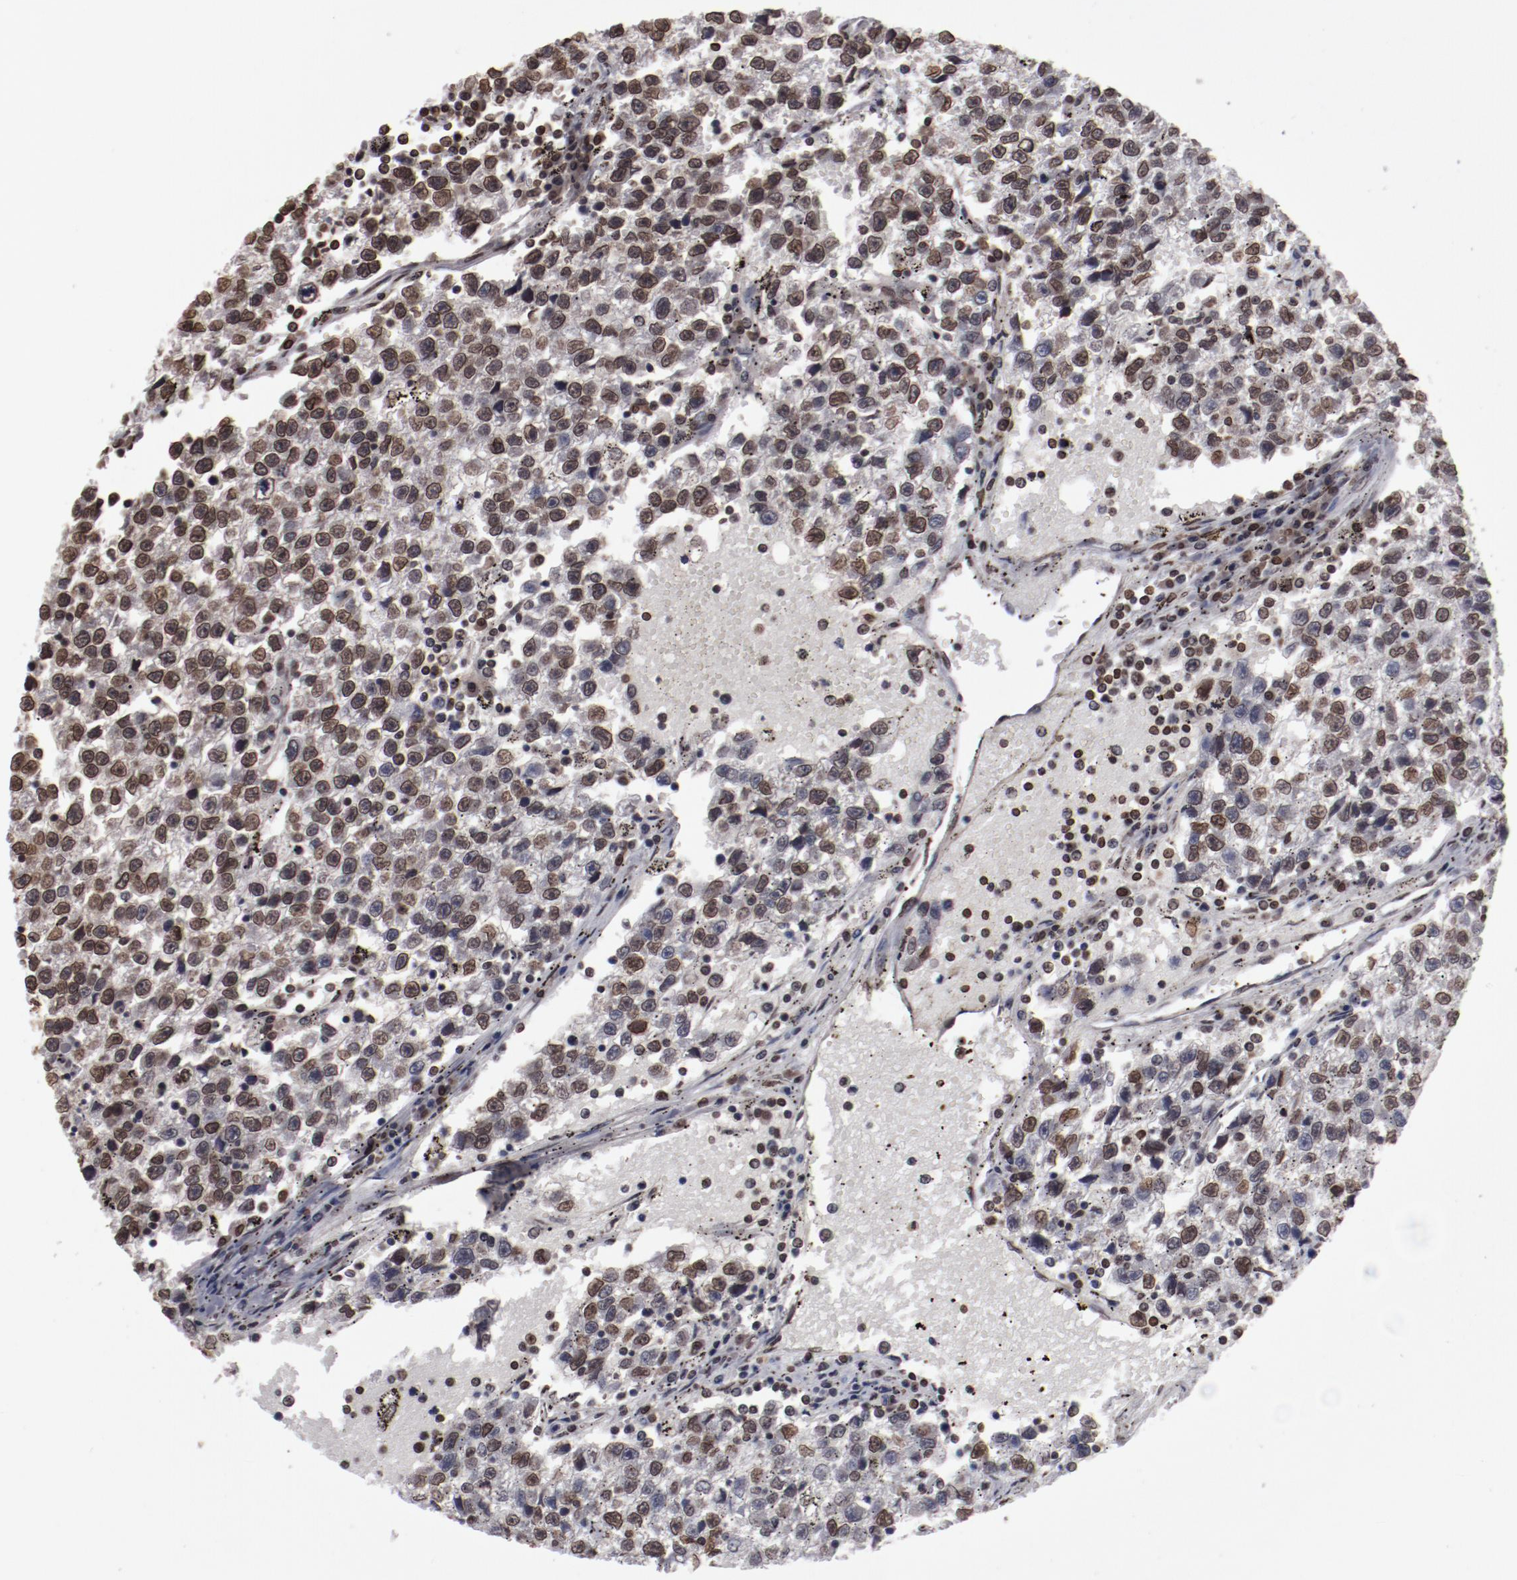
{"staining": {"intensity": "moderate", "quantity": ">75%", "location": "nuclear"}, "tissue": "testis cancer", "cell_type": "Tumor cells", "image_type": "cancer", "snomed": [{"axis": "morphology", "description": "Seminoma, NOS"}, {"axis": "topography", "description": "Testis"}], "caption": "Immunohistochemistry (IHC) of seminoma (testis) displays medium levels of moderate nuclear positivity in about >75% of tumor cells. (Brightfield microscopy of DAB IHC at high magnification).", "gene": "AKT1", "patient": {"sex": "male", "age": 35}}